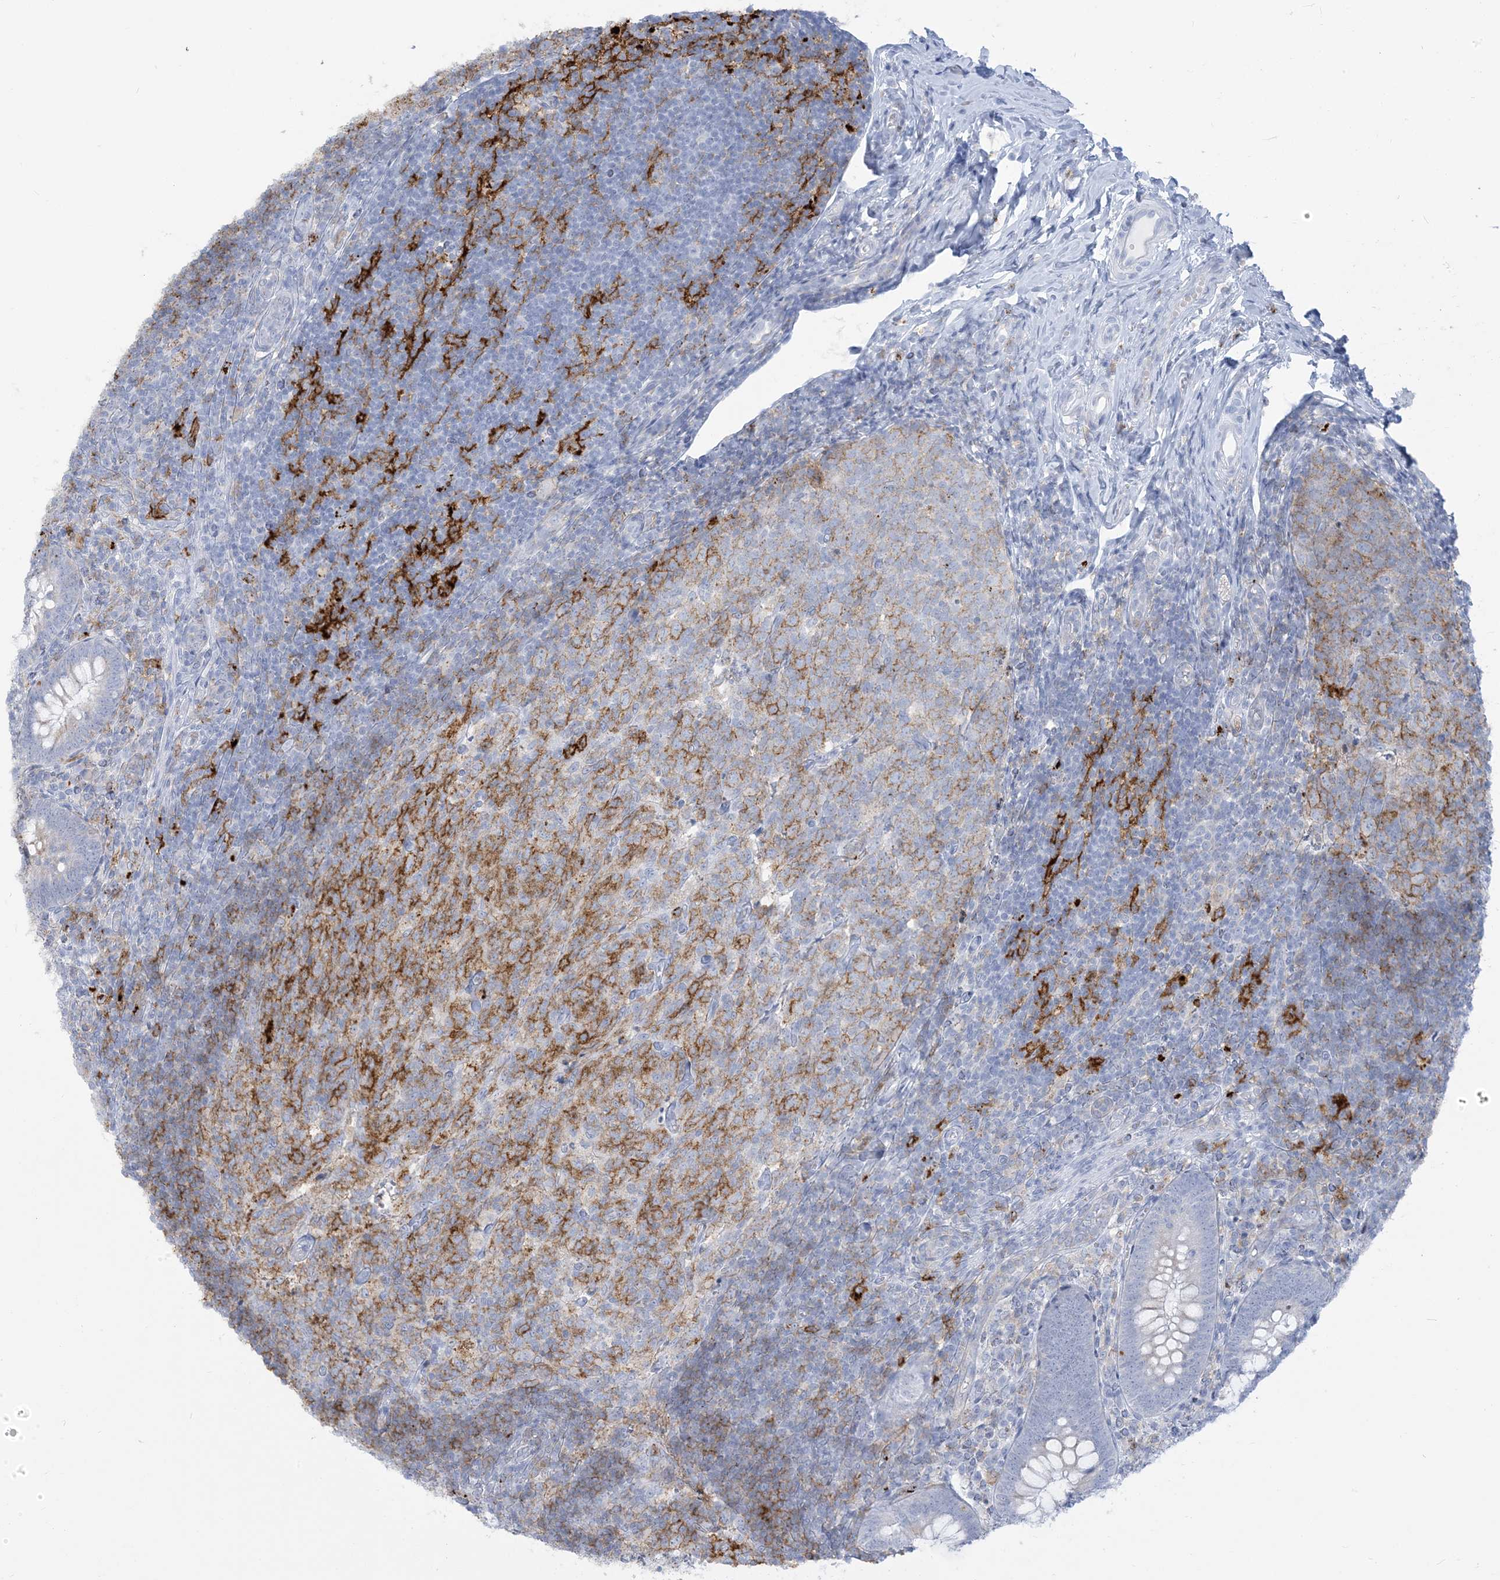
{"staining": {"intensity": "negative", "quantity": "none", "location": "none"}, "tissue": "appendix", "cell_type": "Glandular cells", "image_type": "normal", "snomed": [{"axis": "morphology", "description": "Normal tissue, NOS"}, {"axis": "topography", "description": "Appendix"}], "caption": "Image shows no significant protein expression in glandular cells of normal appendix. (IHC, brightfield microscopy, high magnification).", "gene": "HLA", "patient": {"sex": "male", "age": 14}}